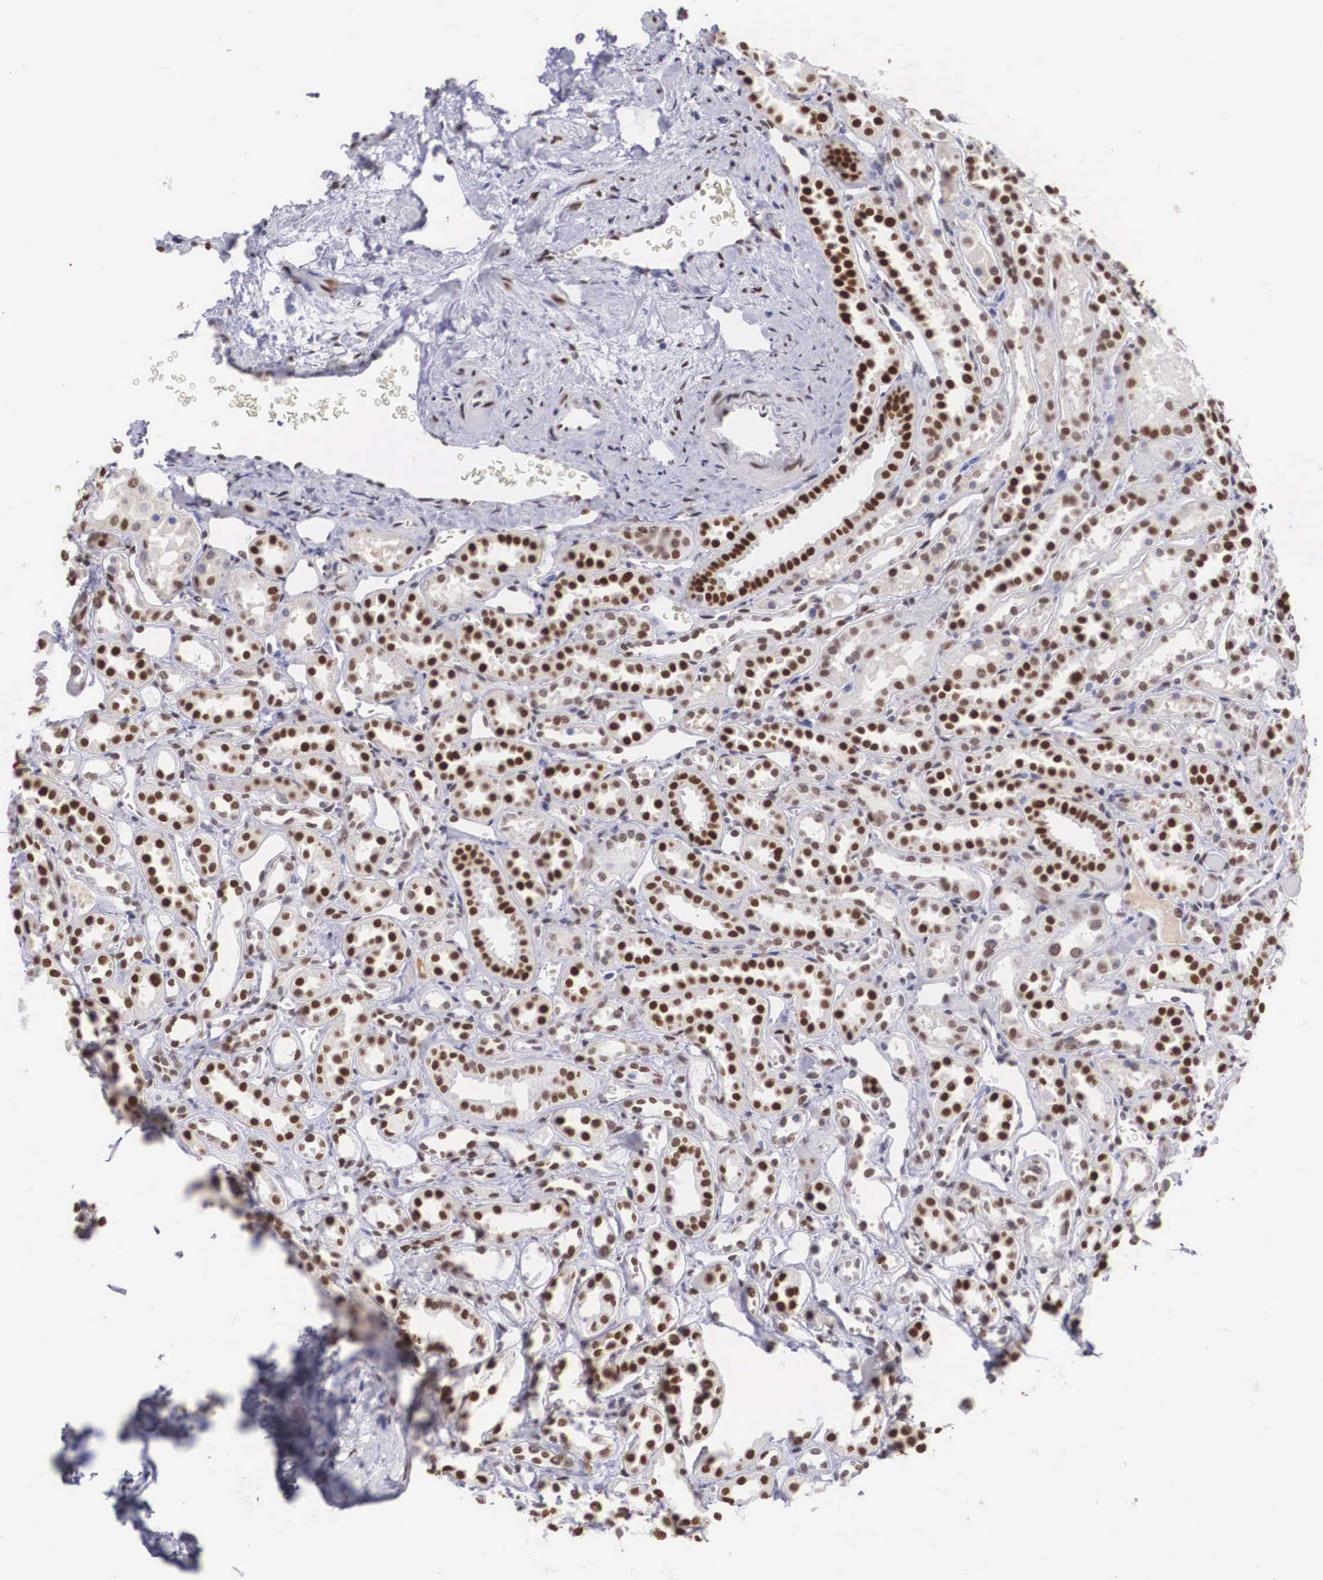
{"staining": {"intensity": "weak", "quantity": "<25%", "location": "nuclear"}, "tissue": "kidney", "cell_type": "Cells in glomeruli", "image_type": "normal", "snomed": [{"axis": "morphology", "description": "Normal tissue, NOS"}, {"axis": "topography", "description": "Kidney"}], "caption": "IHC of unremarkable kidney shows no positivity in cells in glomeruli. The staining was performed using DAB to visualize the protein expression in brown, while the nuclei were stained in blue with hematoxylin (Magnification: 20x).", "gene": "HMGN5", "patient": {"sex": "female", "age": 52}}